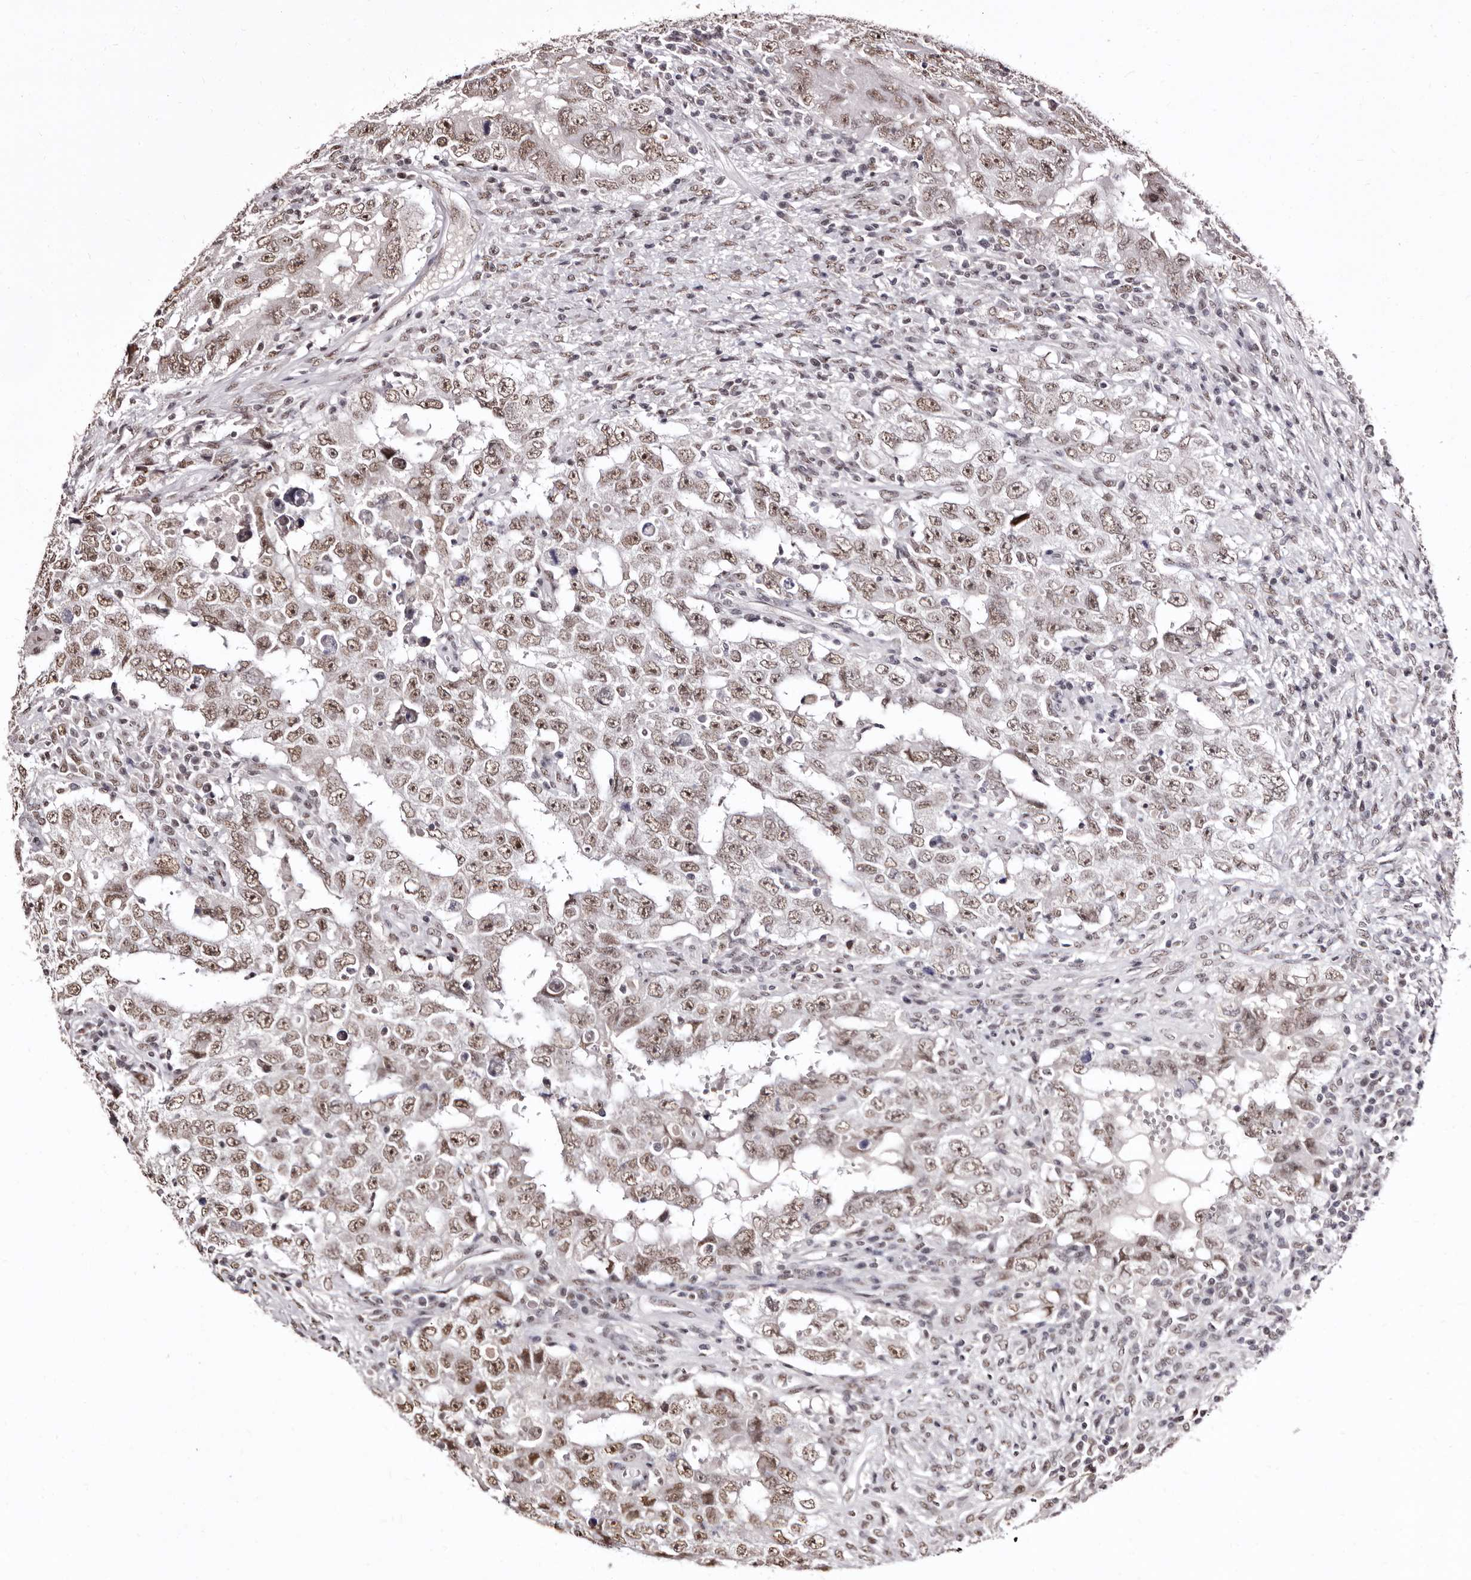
{"staining": {"intensity": "weak", "quantity": ">75%", "location": "nuclear"}, "tissue": "testis cancer", "cell_type": "Tumor cells", "image_type": "cancer", "snomed": [{"axis": "morphology", "description": "Carcinoma, Embryonal, NOS"}, {"axis": "topography", "description": "Testis"}], "caption": "The micrograph shows a brown stain indicating the presence of a protein in the nuclear of tumor cells in testis cancer.", "gene": "ANAPC11", "patient": {"sex": "male", "age": 26}}